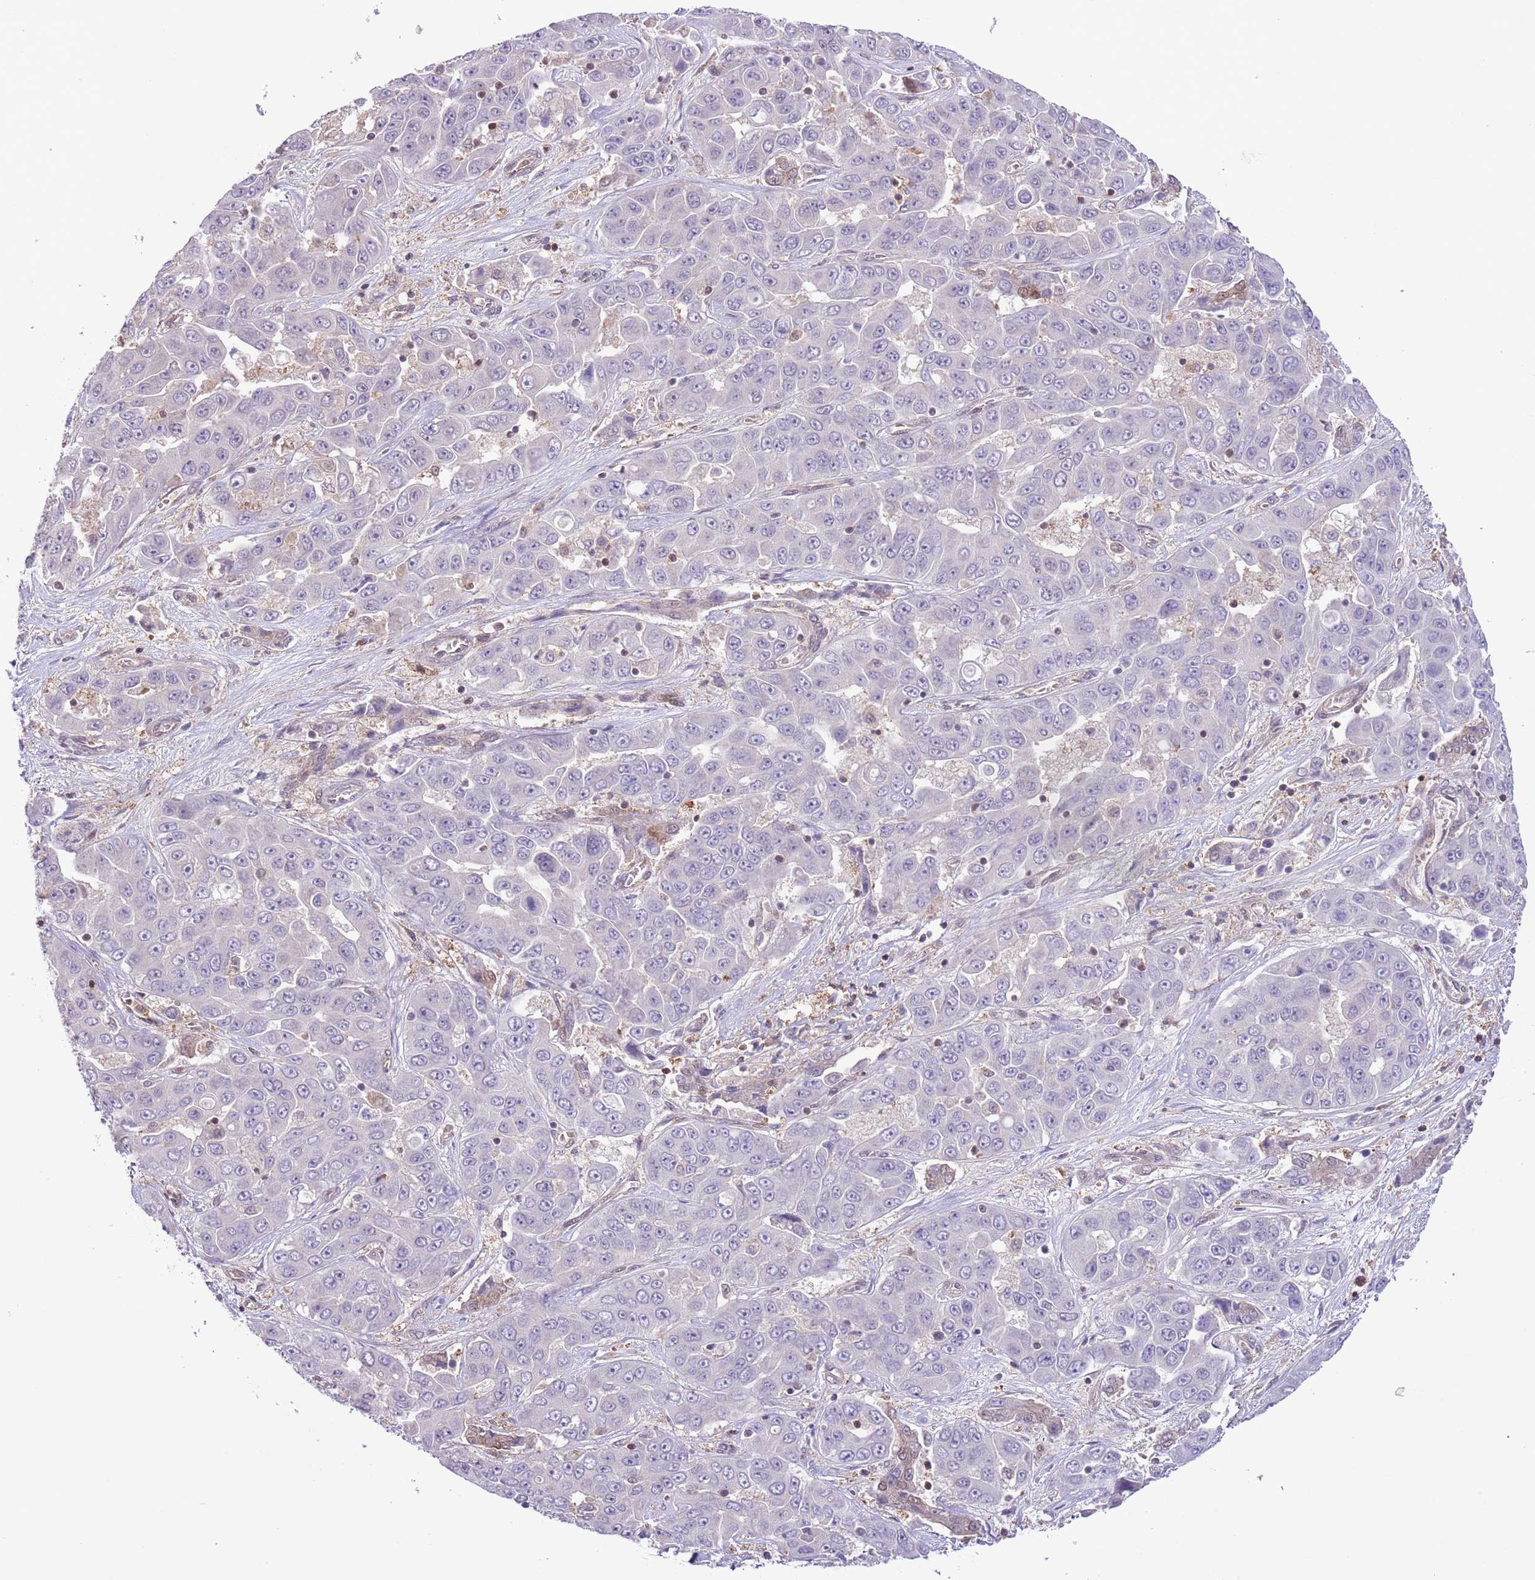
{"staining": {"intensity": "negative", "quantity": "none", "location": "none"}, "tissue": "liver cancer", "cell_type": "Tumor cells", "image_type": "cancer", "snomed": [{"axis": "morphology", "description": "Cholangiocarcinoma"}, {"axis": "topography", "description": "Liver"}], "caption": "This is a micrograph of IHC staining of cholangiocarcinoma (liver), which shows no staining in tumor cells.", "gene": "HDHD2", "patient": {"sex": "female", "age": 52}}